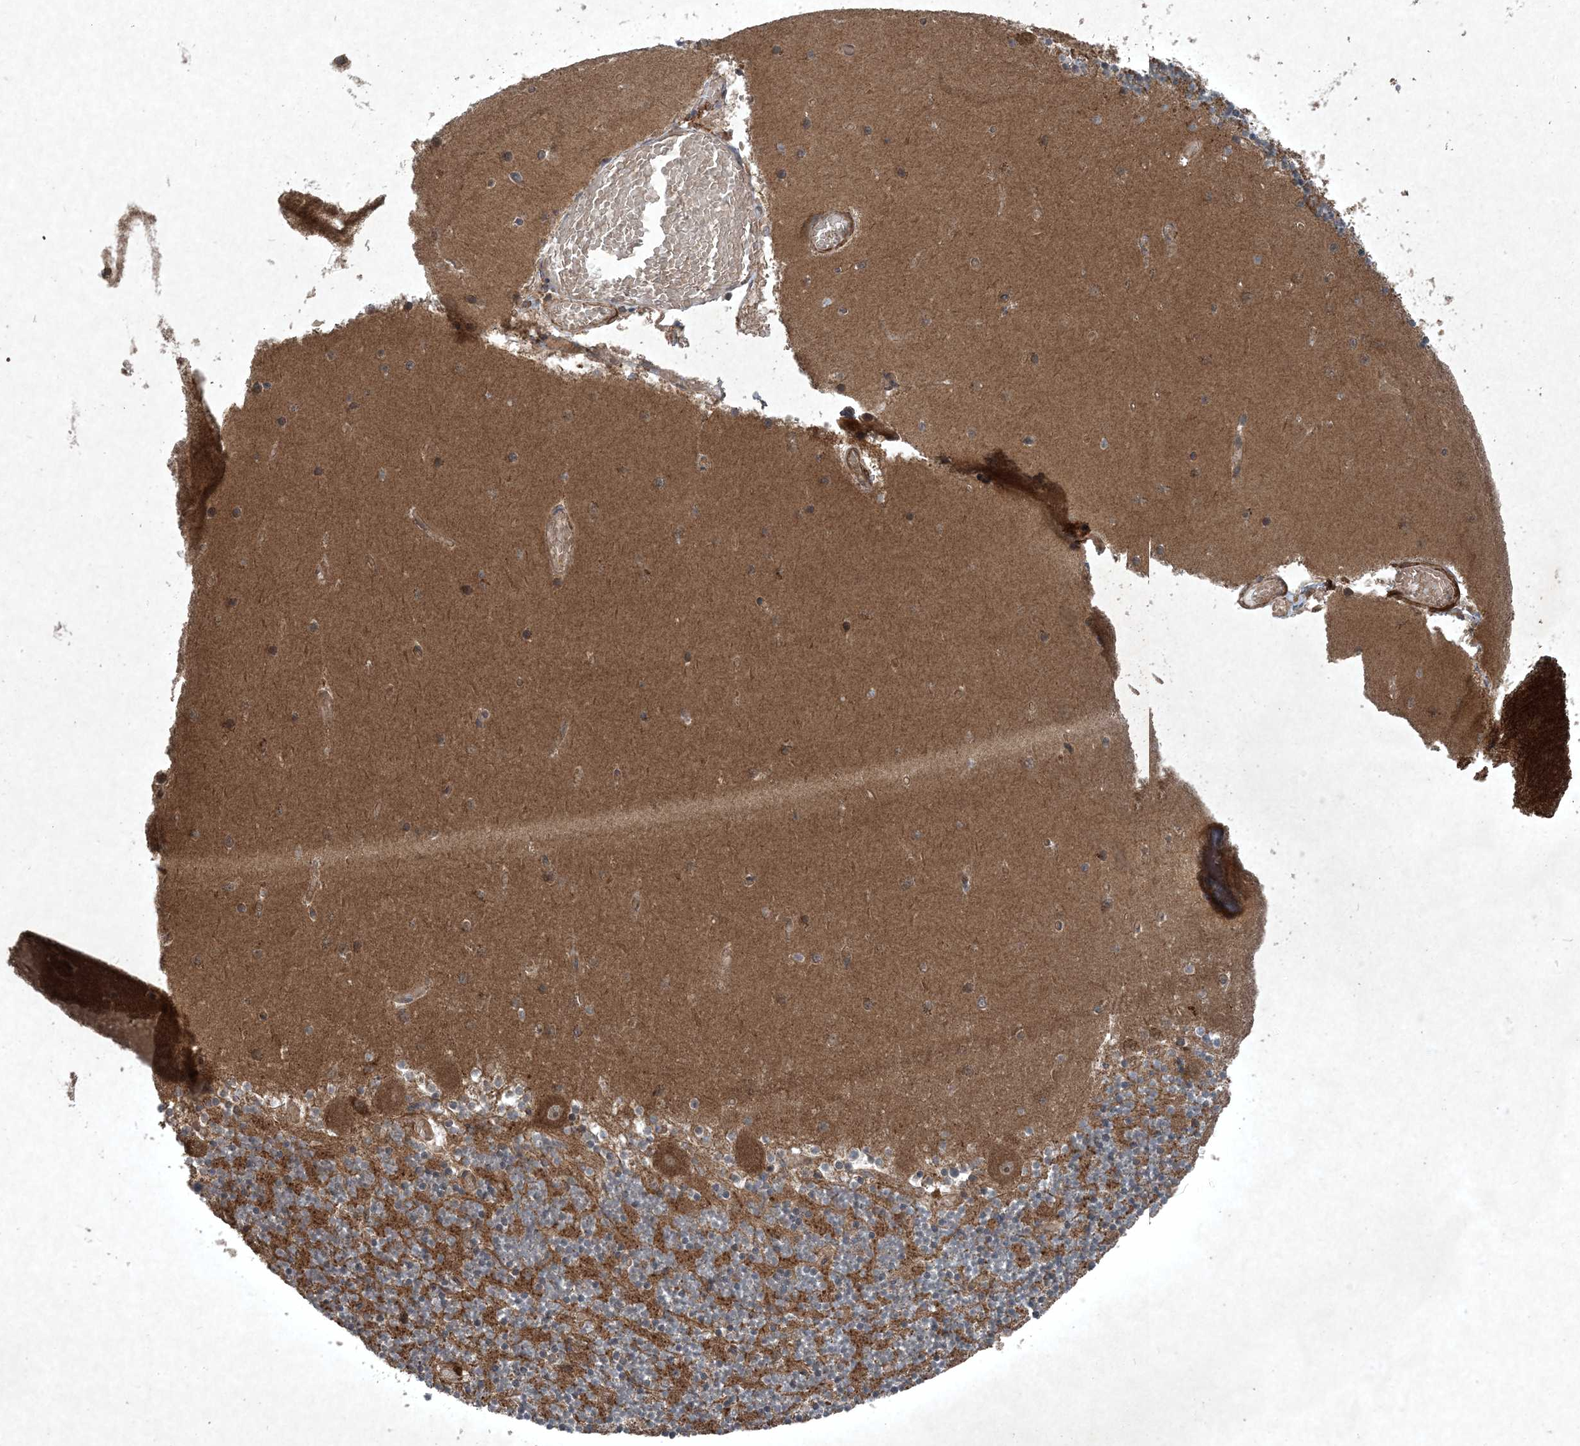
{"staining": {"intensity": "strong", "quantity": ">75%", "location": "cytoplasmic/membranous"}, "tissue": "cerebellum", "cell_type": "Cells in granular layer", "image_type": "normal", "snomed": [{"axis": "morphology", "description": "Normal tissue, NOS"}, {"axis": "topography", "description": "Cerebellum"}], "caption": "This image reveals immunohistochemistry (IHC) staining of benign cerebellum, with high strong cytoplasmic/membranous positivity in about >75% of cells in granular layer.", "gene": "GNG5", "patient": {"sex": "female", "age": 28}}